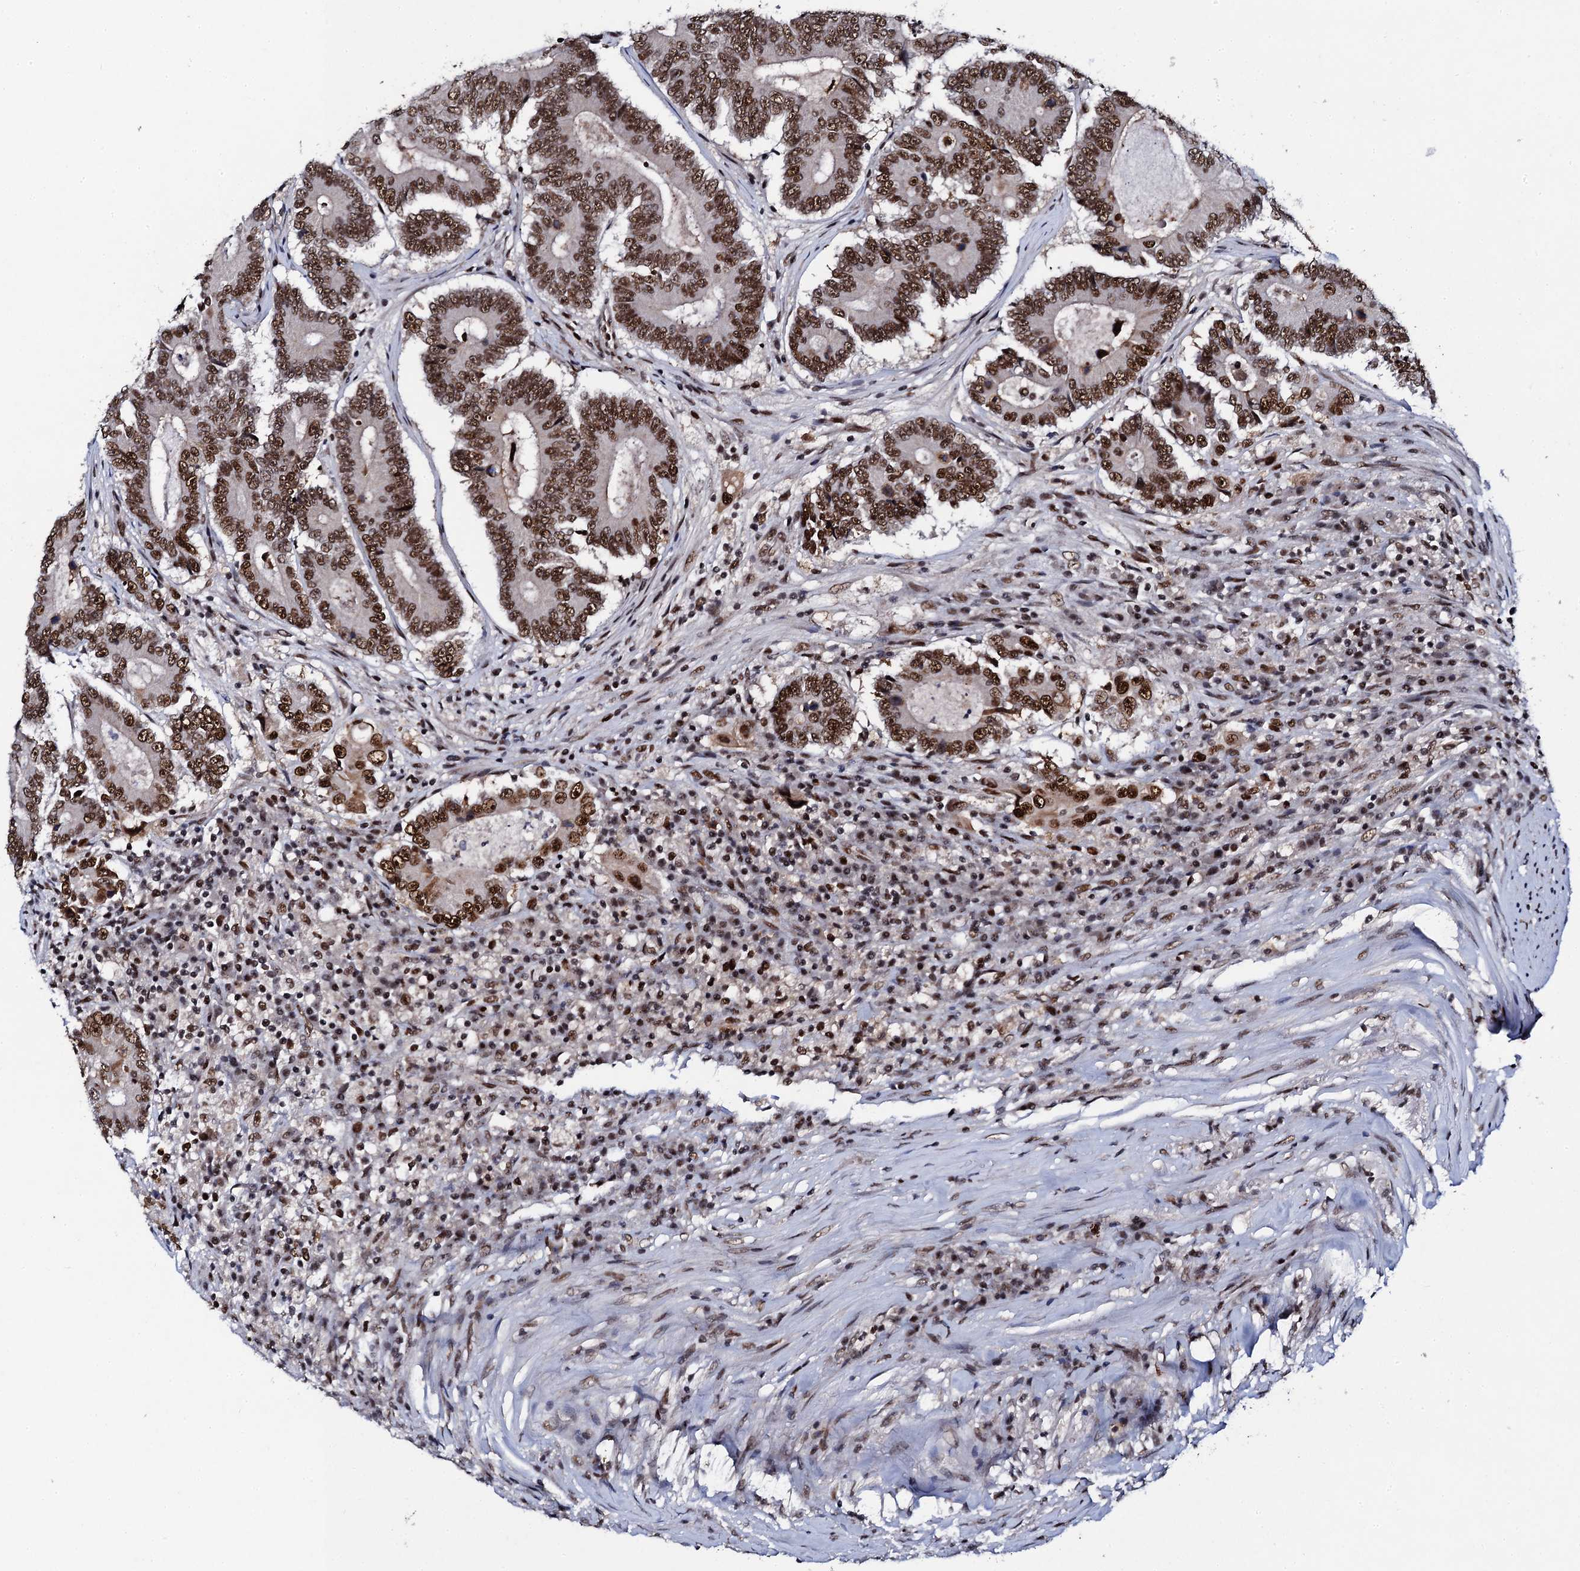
{"staining": {"intensity": "strong", "quantity": ">75%", "location": "nuclear"}, "tissue": "colorectal cancer", "cell_type": "Tumor cells", "image_type": "cancer", "snomed": [{"axis": "morphology", "description": "Adenocarcinoma, NOS"}, {"axis": "topography", "description": "Colon"}], "caption": "Protein staining of adenocarcinoma (colorectal) tissue displays strong nuclear expression in approximately >75% of tumor cells.", "gene": "CSTF3", "patient": {"sex": "male", "age": 83}}